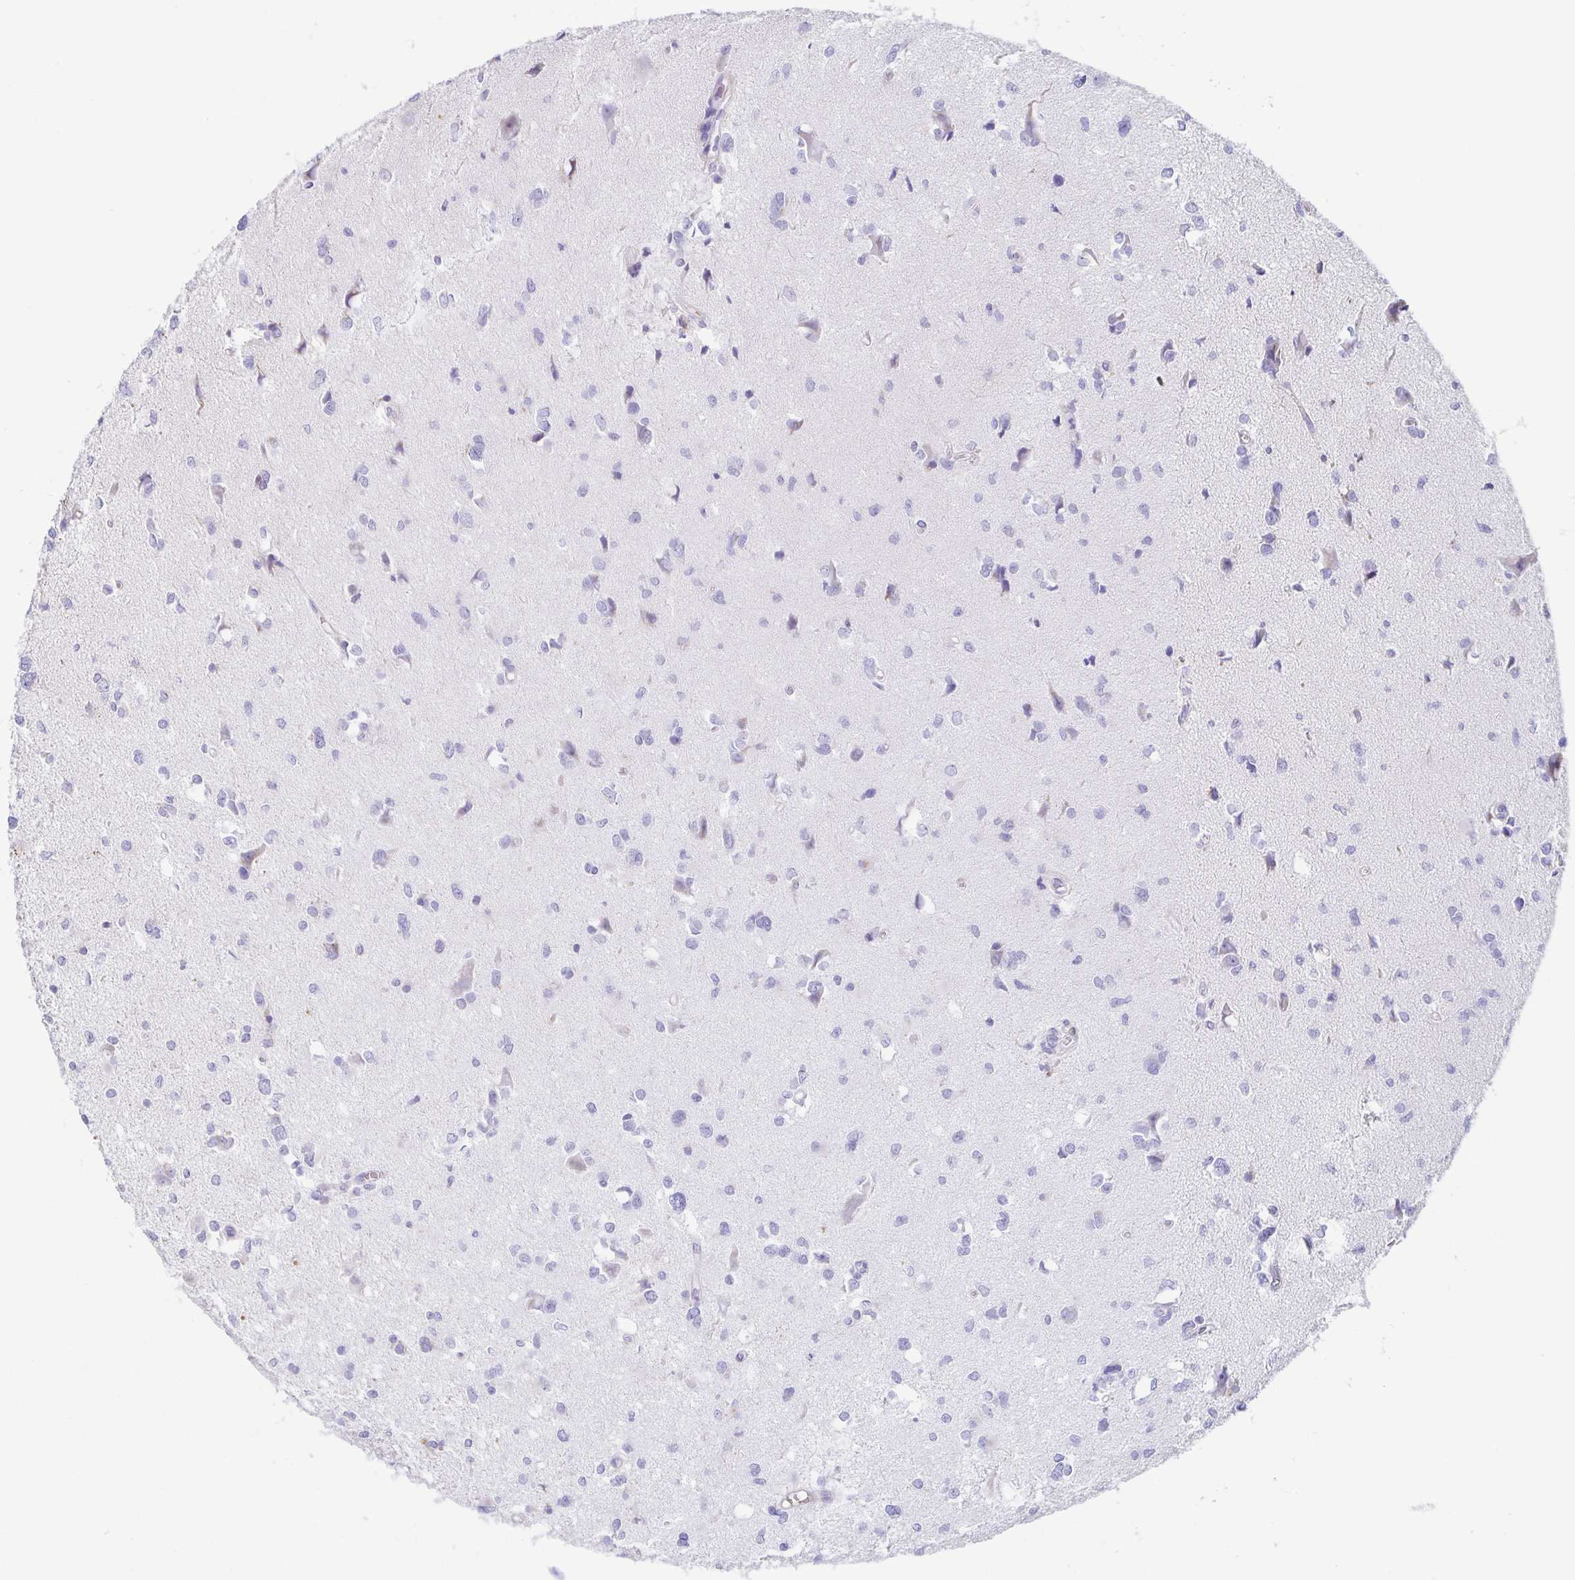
{"staining": {"intensity": "negative", "quantity": "none", "location": "none"}, "tissue": "glioma", "cell_type": "Tumor cells", "image_type": "cancer", "snomed": [{"axis": "morphology", "description": "Glioma, malignant, High grade"}, {"axis": "topography", "description": "Brain"}], "caption": "IHC image of neoplastic tissue: malignant glioma (high-grade) stained with DAB demonstrates no significant protein staining in tumor cells.", "gene": "LDLRAD1", "patient": {"sex": "male", "age": 23}}